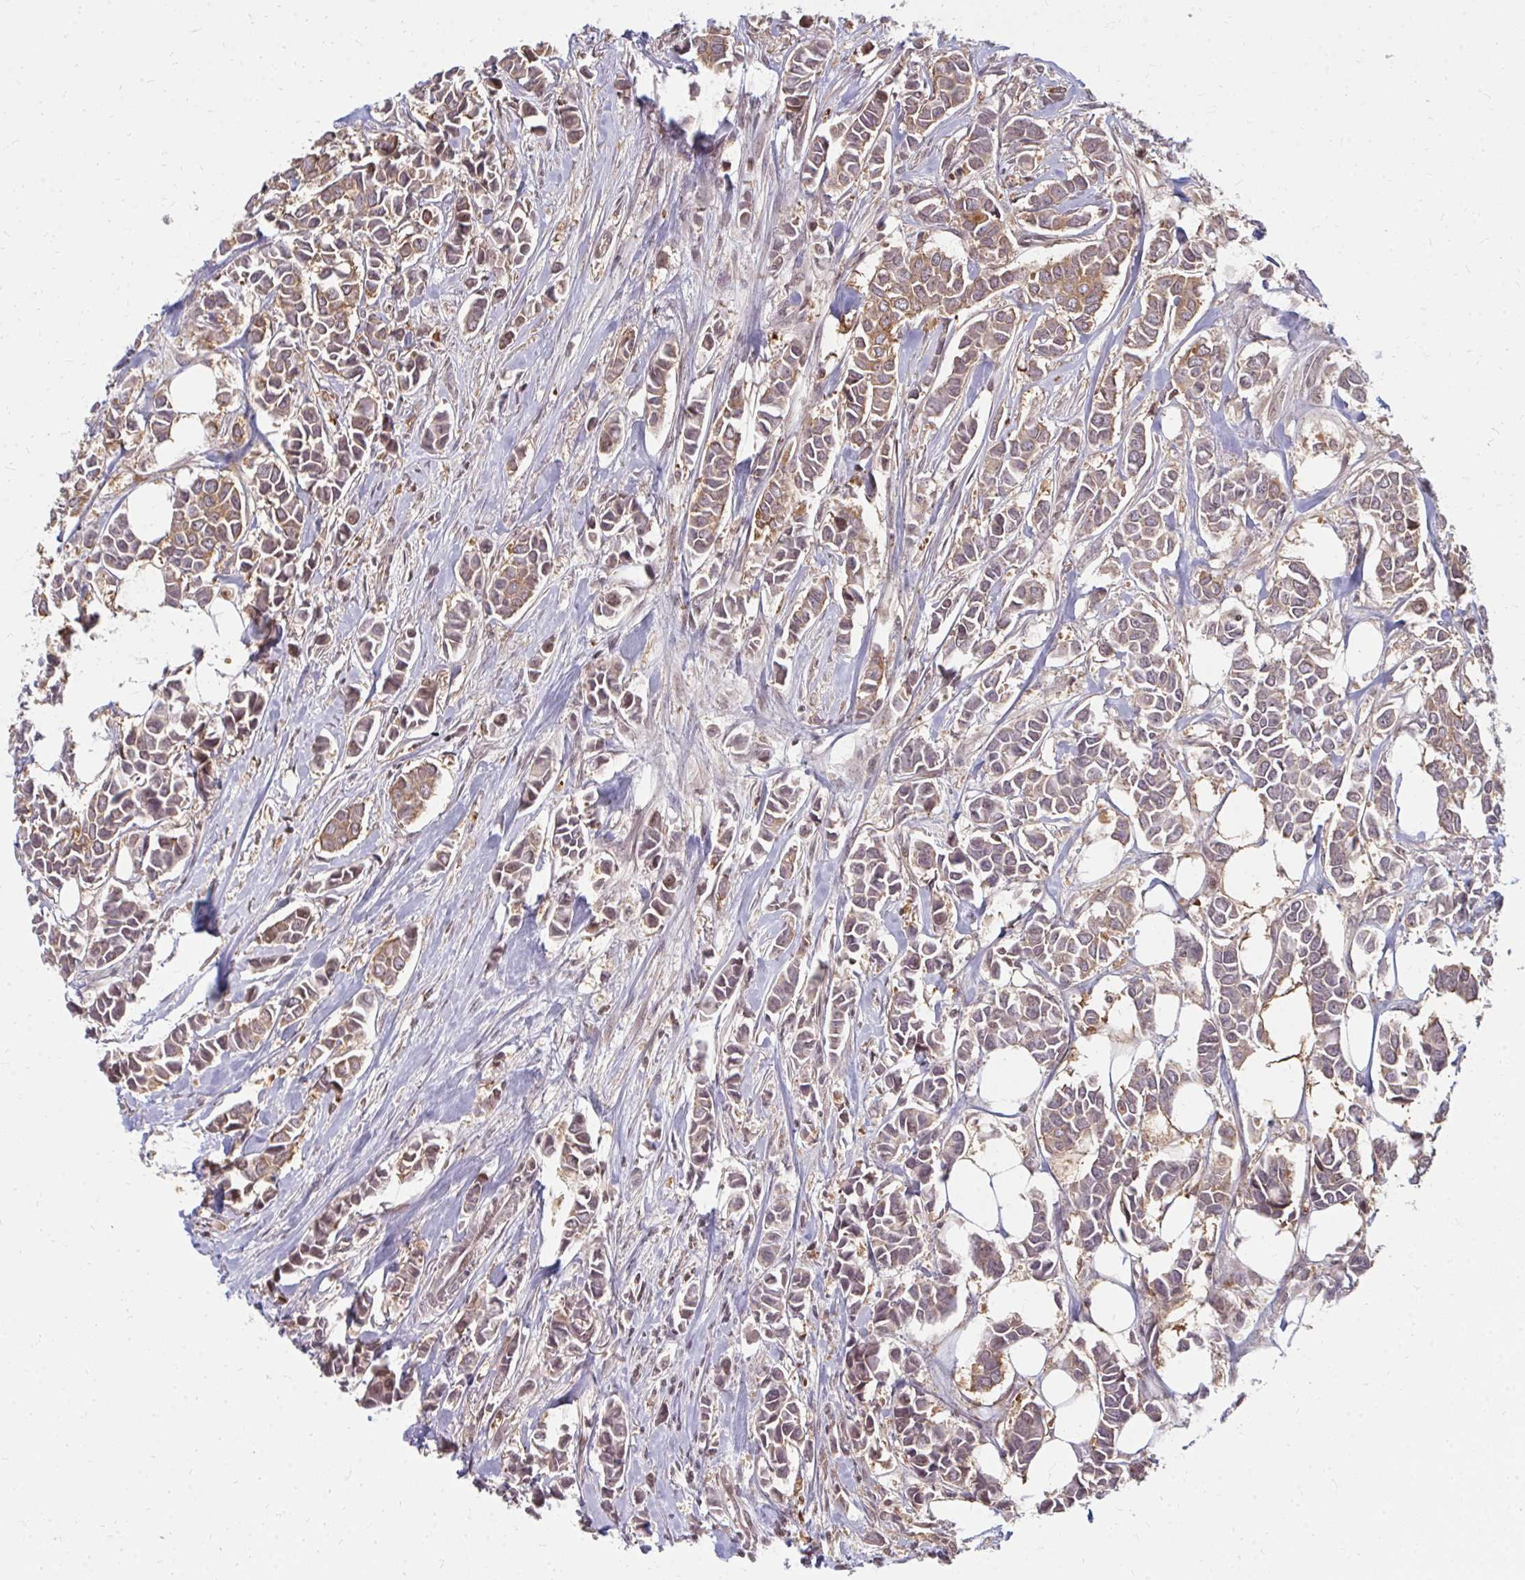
{"staining": {"intensity": "strong", "quantity": "25%-75%", "location": "cytoplasmic/membranous"}, "tissue": "breast cancer", "cell_type": "Tumor cells", "image_type": "cancer", "snomed": [{"axis": "morphology", "description": "Duct carcinoma"}, {"axis": "topography", "description": "Breast"}], "caption": "There is high levels of strong cytoplasmic/membranous staining in tumor cells of infiltrating ductal carcinoma (breast), as demonstrated by immunohistochemical staining (brown color).", "gene": "ZNF285", "patient": {"sex": "female", "age": 84}}